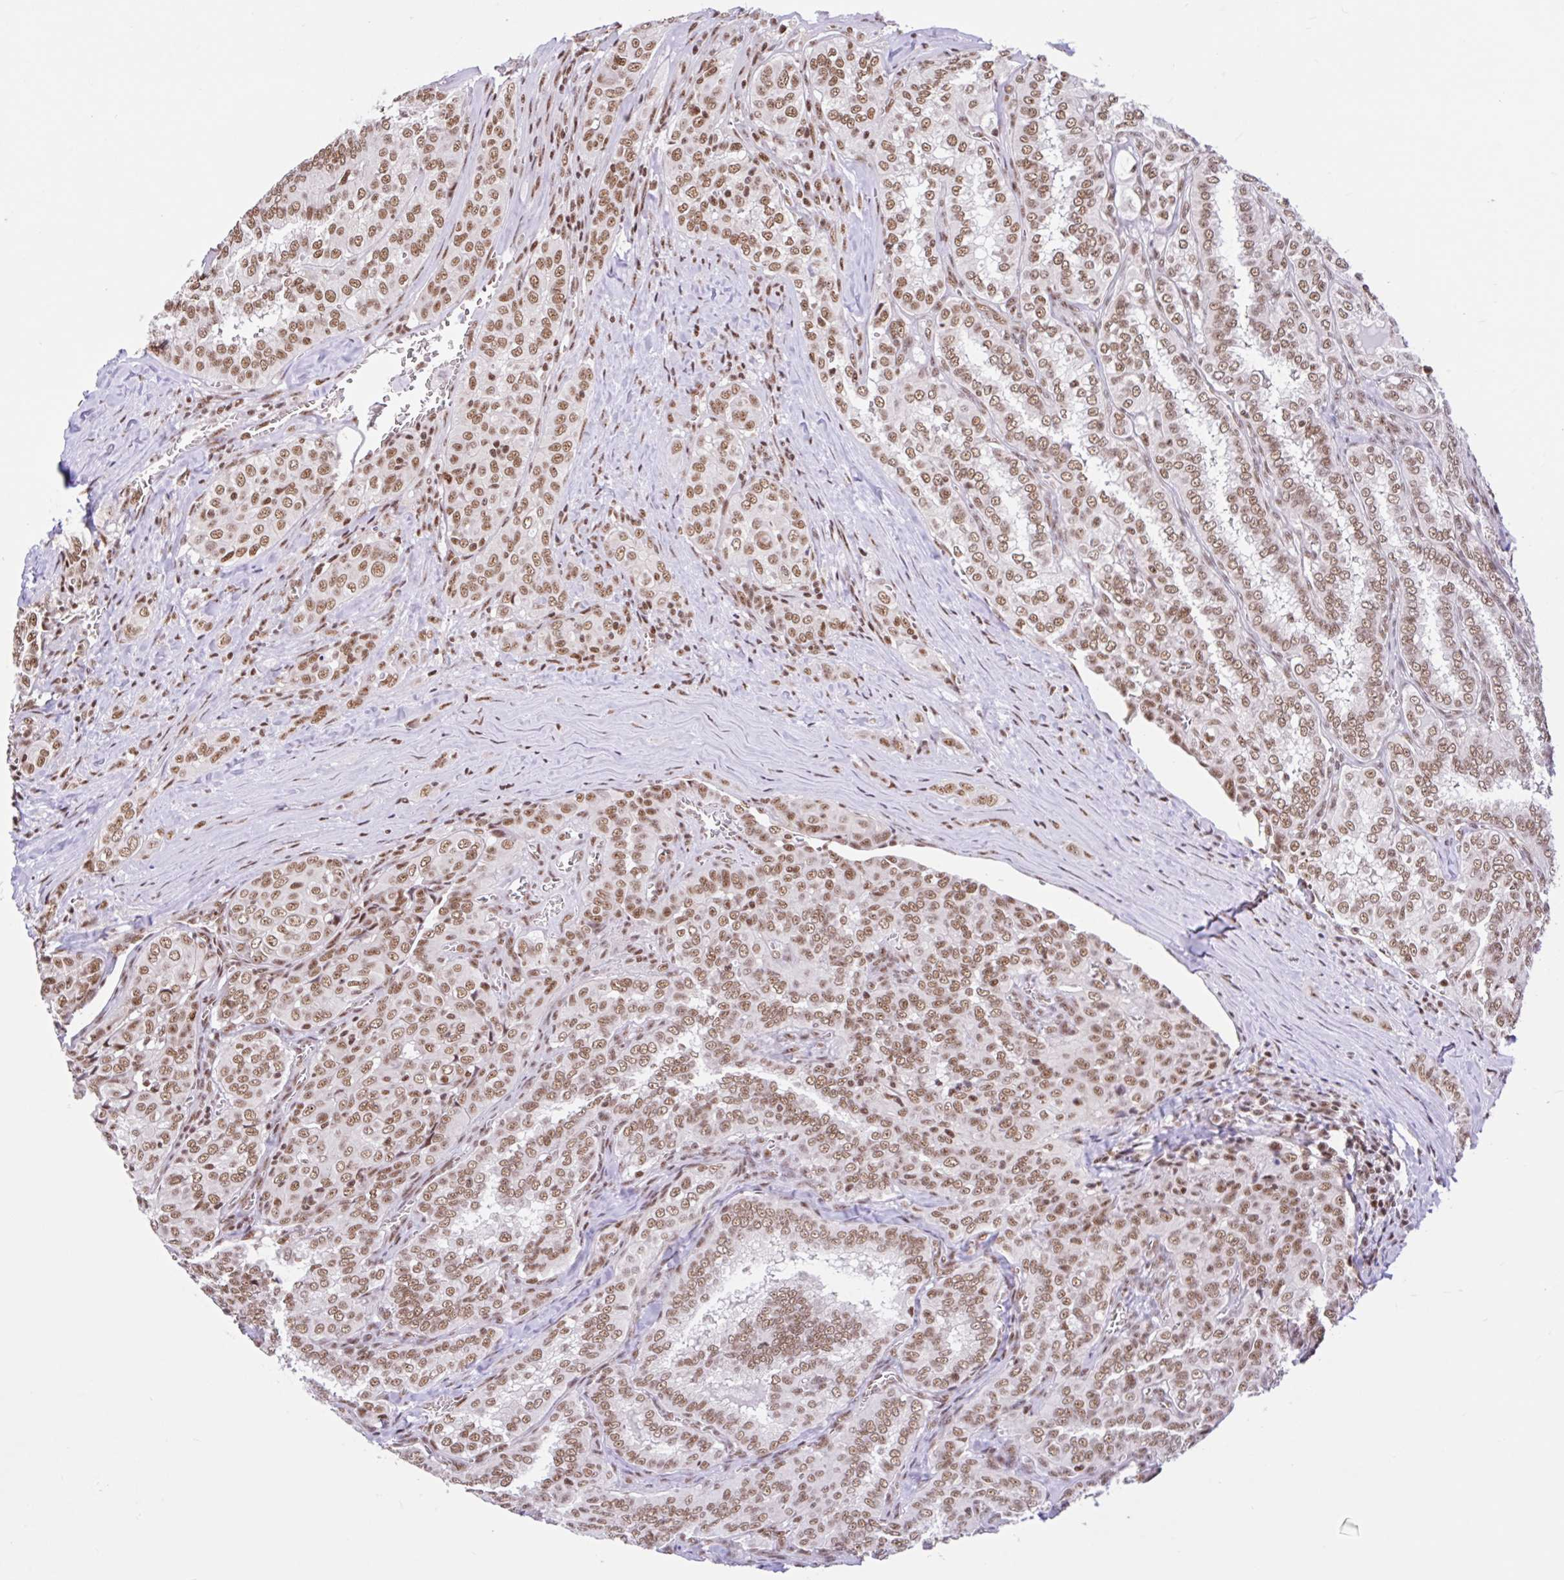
{"staining": {"intensity": "moderate", "quantity": ">75%", "location": "nuclear"}, "tissue": "thyroid cancer", "cell_type": "Tumor cells", "image_type": "cancer", "snomed": [{"axis": "morphology", "description": "Papillary adenocarcinoma, NOS"}, {"axis": "topography", "description": "Thyroid gland"}], "caption": "Thyroid cancer was stained to show a protein in brown. There is medium levels of moderate nuclear positivity in about >75% of tumor cells. The staining is performed using DAB brown chromogen to label protein expression. The nuclei are counter-stained blue using hematoxylin.", "gene": "CCDC12", "patient": {"sex": "female", "age": 30}}